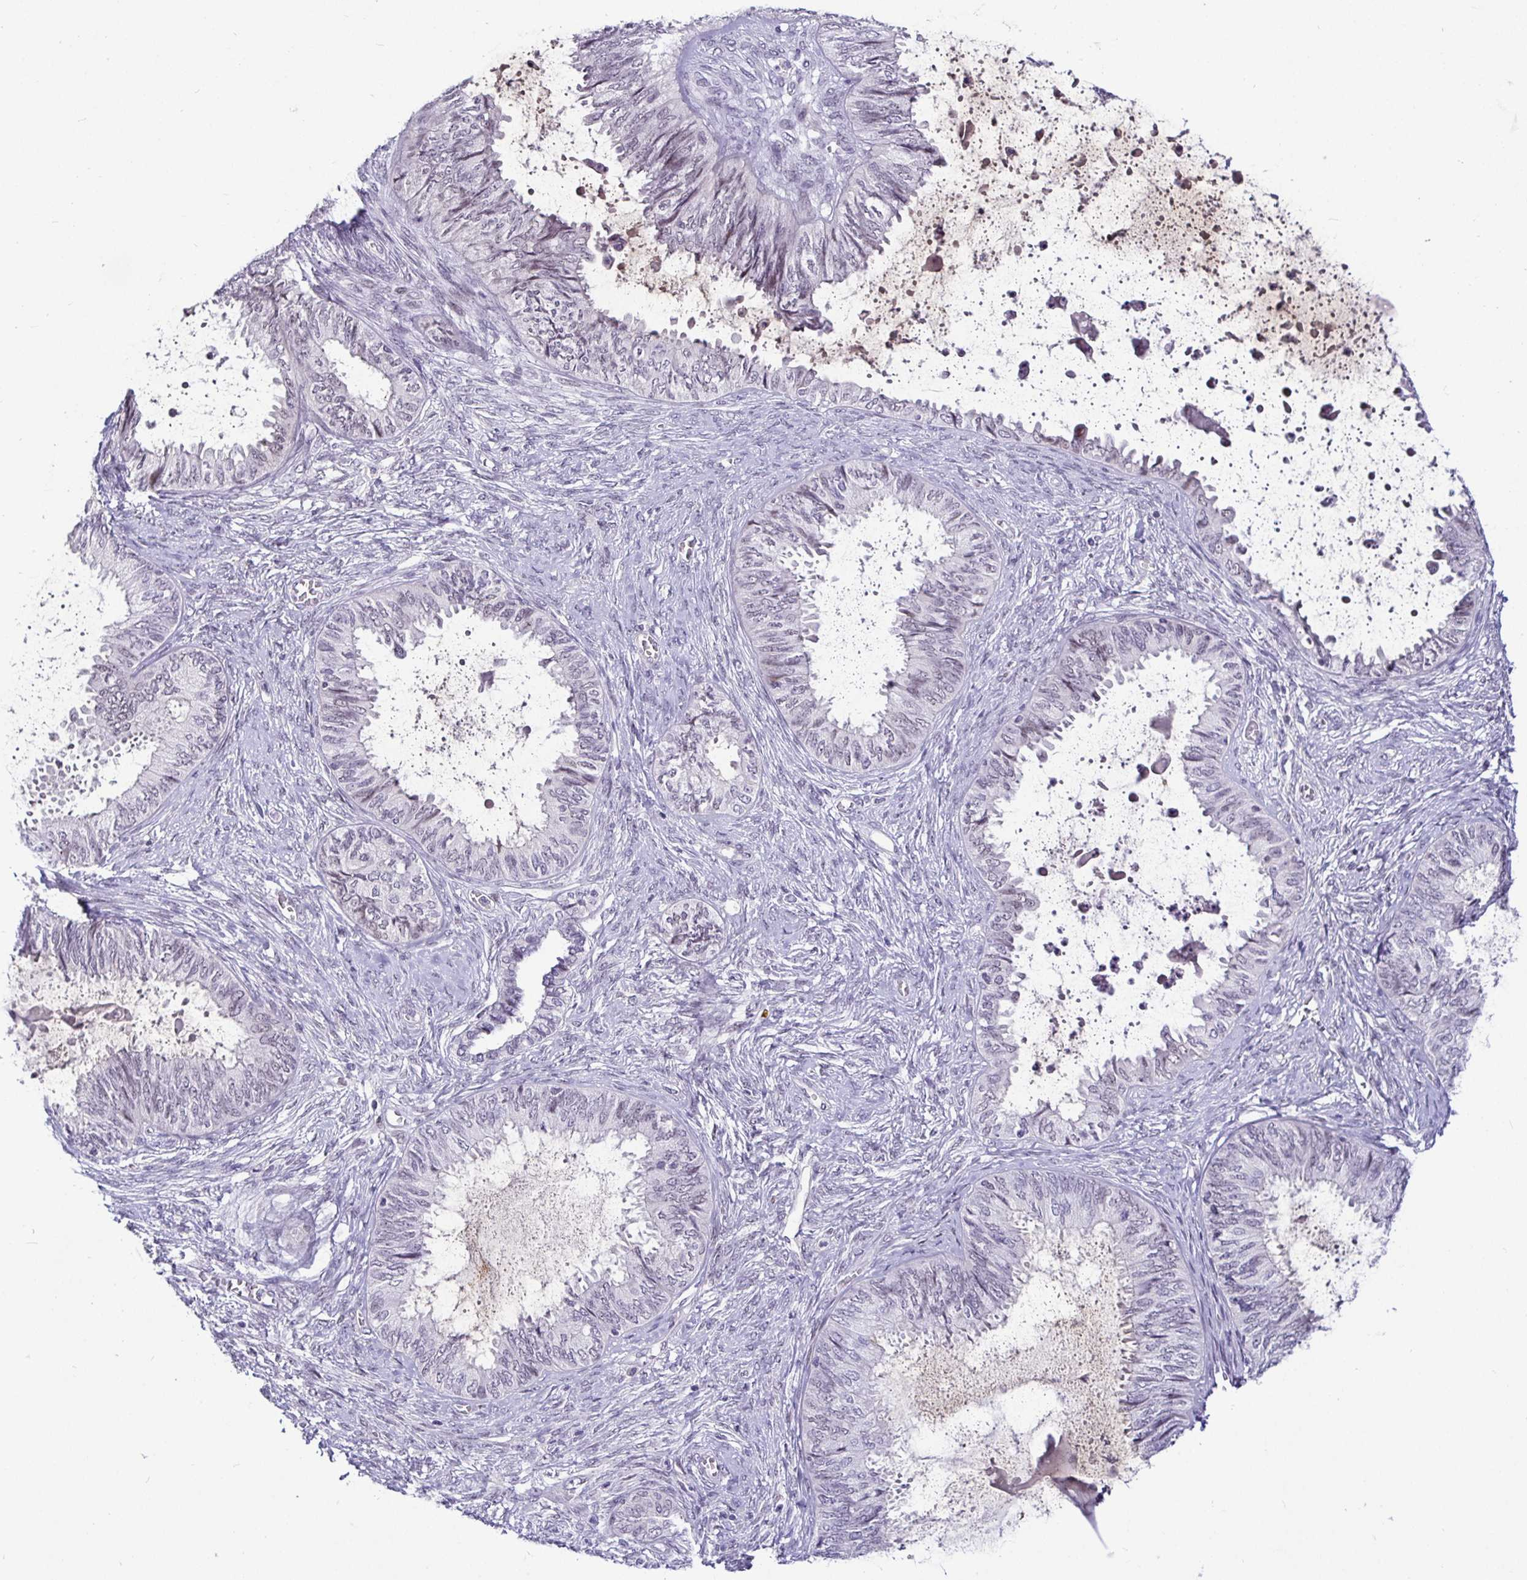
{"staining": {"intensity": "negative", "quantity": "none", "location": "none"}, "tissue": "ovarian cancer", "cell_type": "Tumor cells", "image_type": "cancer", "snomed": [{"axis": "morphology", "description": "Carcinoma, endometroid"}, {"axis": "topography", "description": "Ovary"}], "caption": "Photomicrograph shows no significant protein expression in tumor cells of ovarian cancer. (DAB immunohistochemistry (IHC) visualized using brightfield microscopy, high magnification).", "gene": "NUP188", "patient": {"sex": "female", "age": 70}}